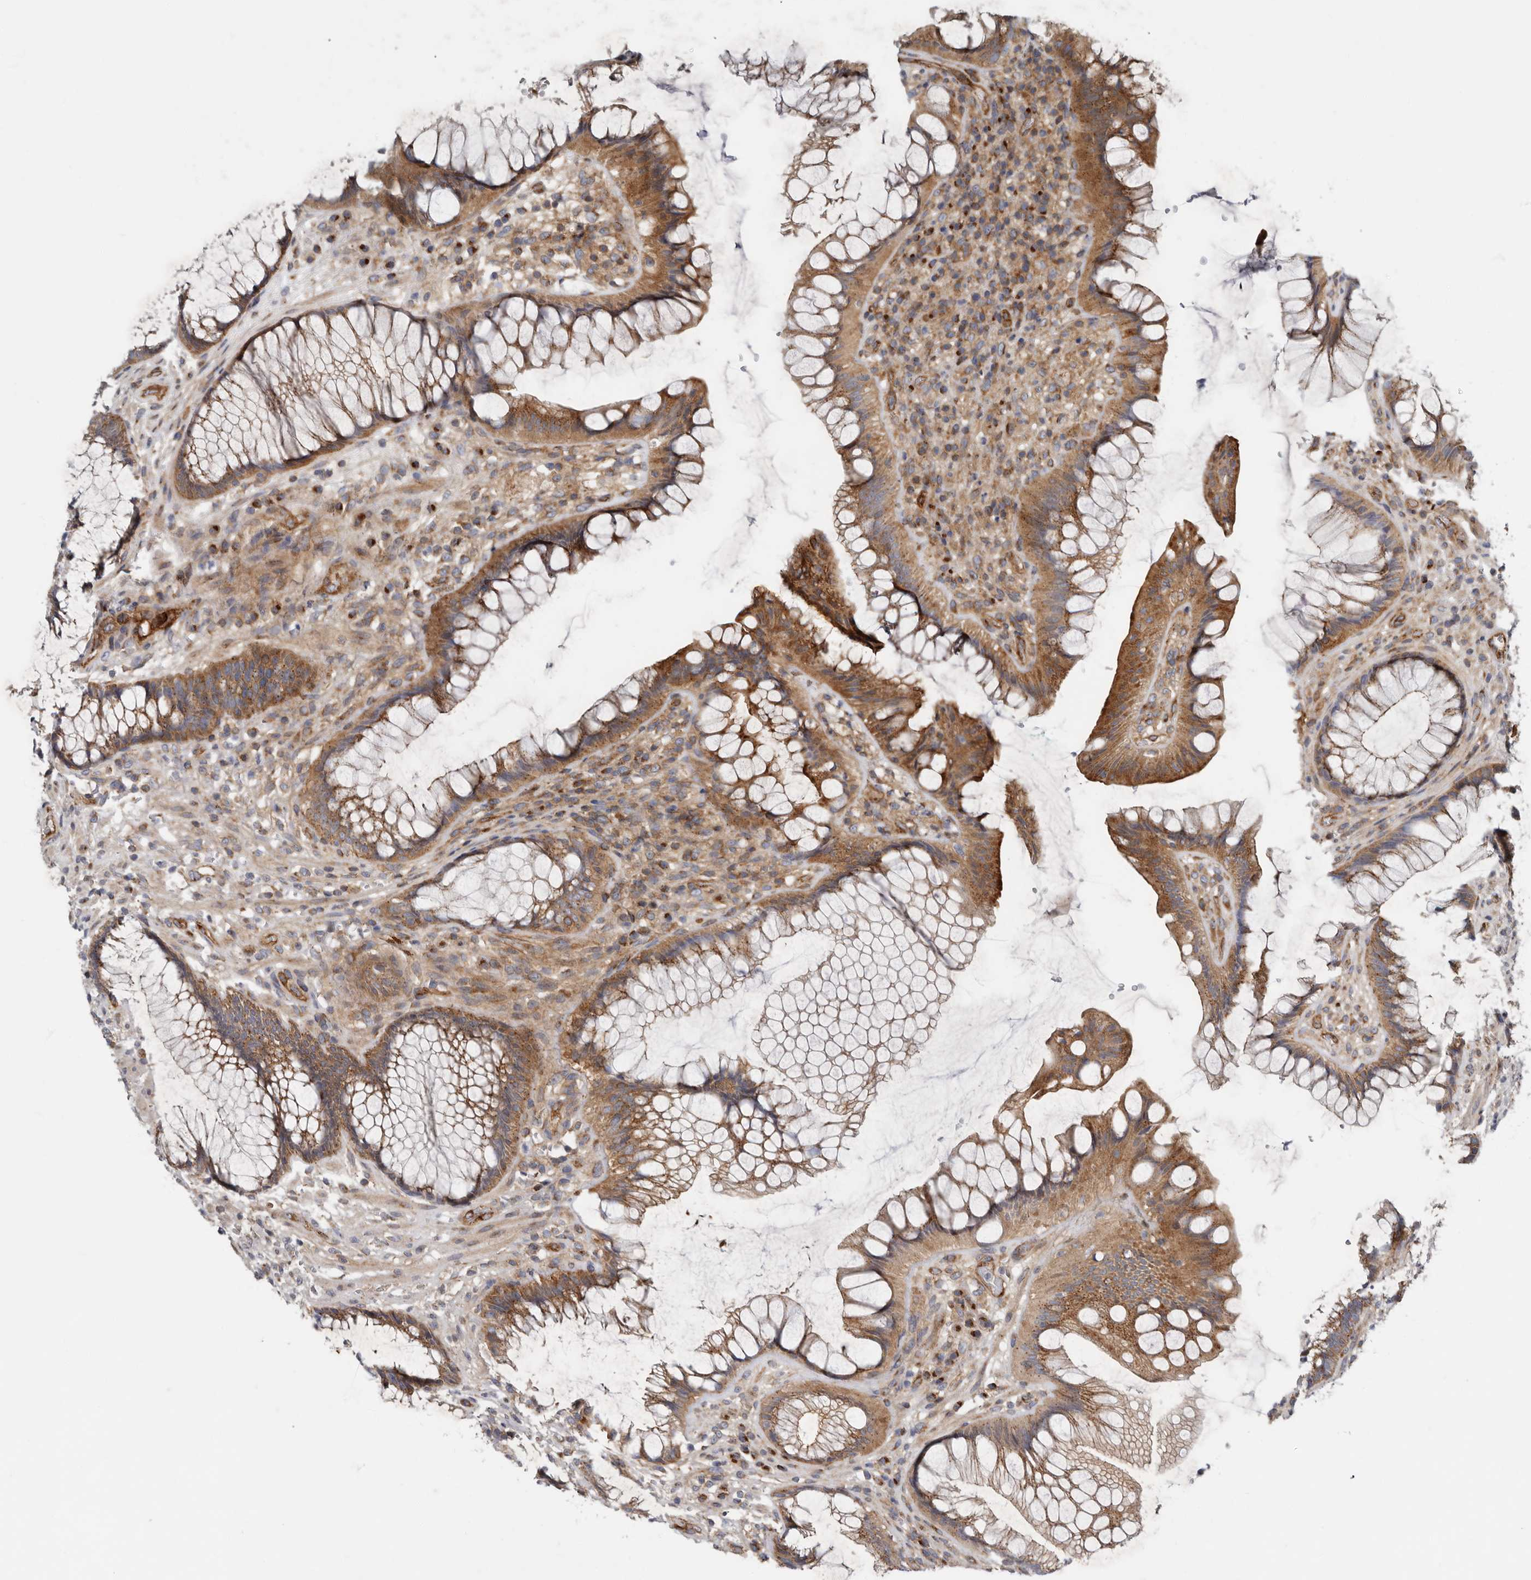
{"staining": {"intensity": "moderate", "quantity": ">75%", "location": "cytoplasmic/membranous"}, "tissue": "rectum", "cell_type": "Glandular cells", "image_type": "normal", "snomed": [{"axis": "morphology", "description": "Normal tissue, NOS"}, {"axis": "topography", "description": "Rectum"}], "caption": "Immunohistochemical staining of normal human rectum reveals medium levels of moderate cytoplasmic/membranous staining in about >75% of glandular cells. (IHC, brightfield microscopy, high magnification).", "gene": "LUZP1", "patient": {"sex": "male", "age": 51}}